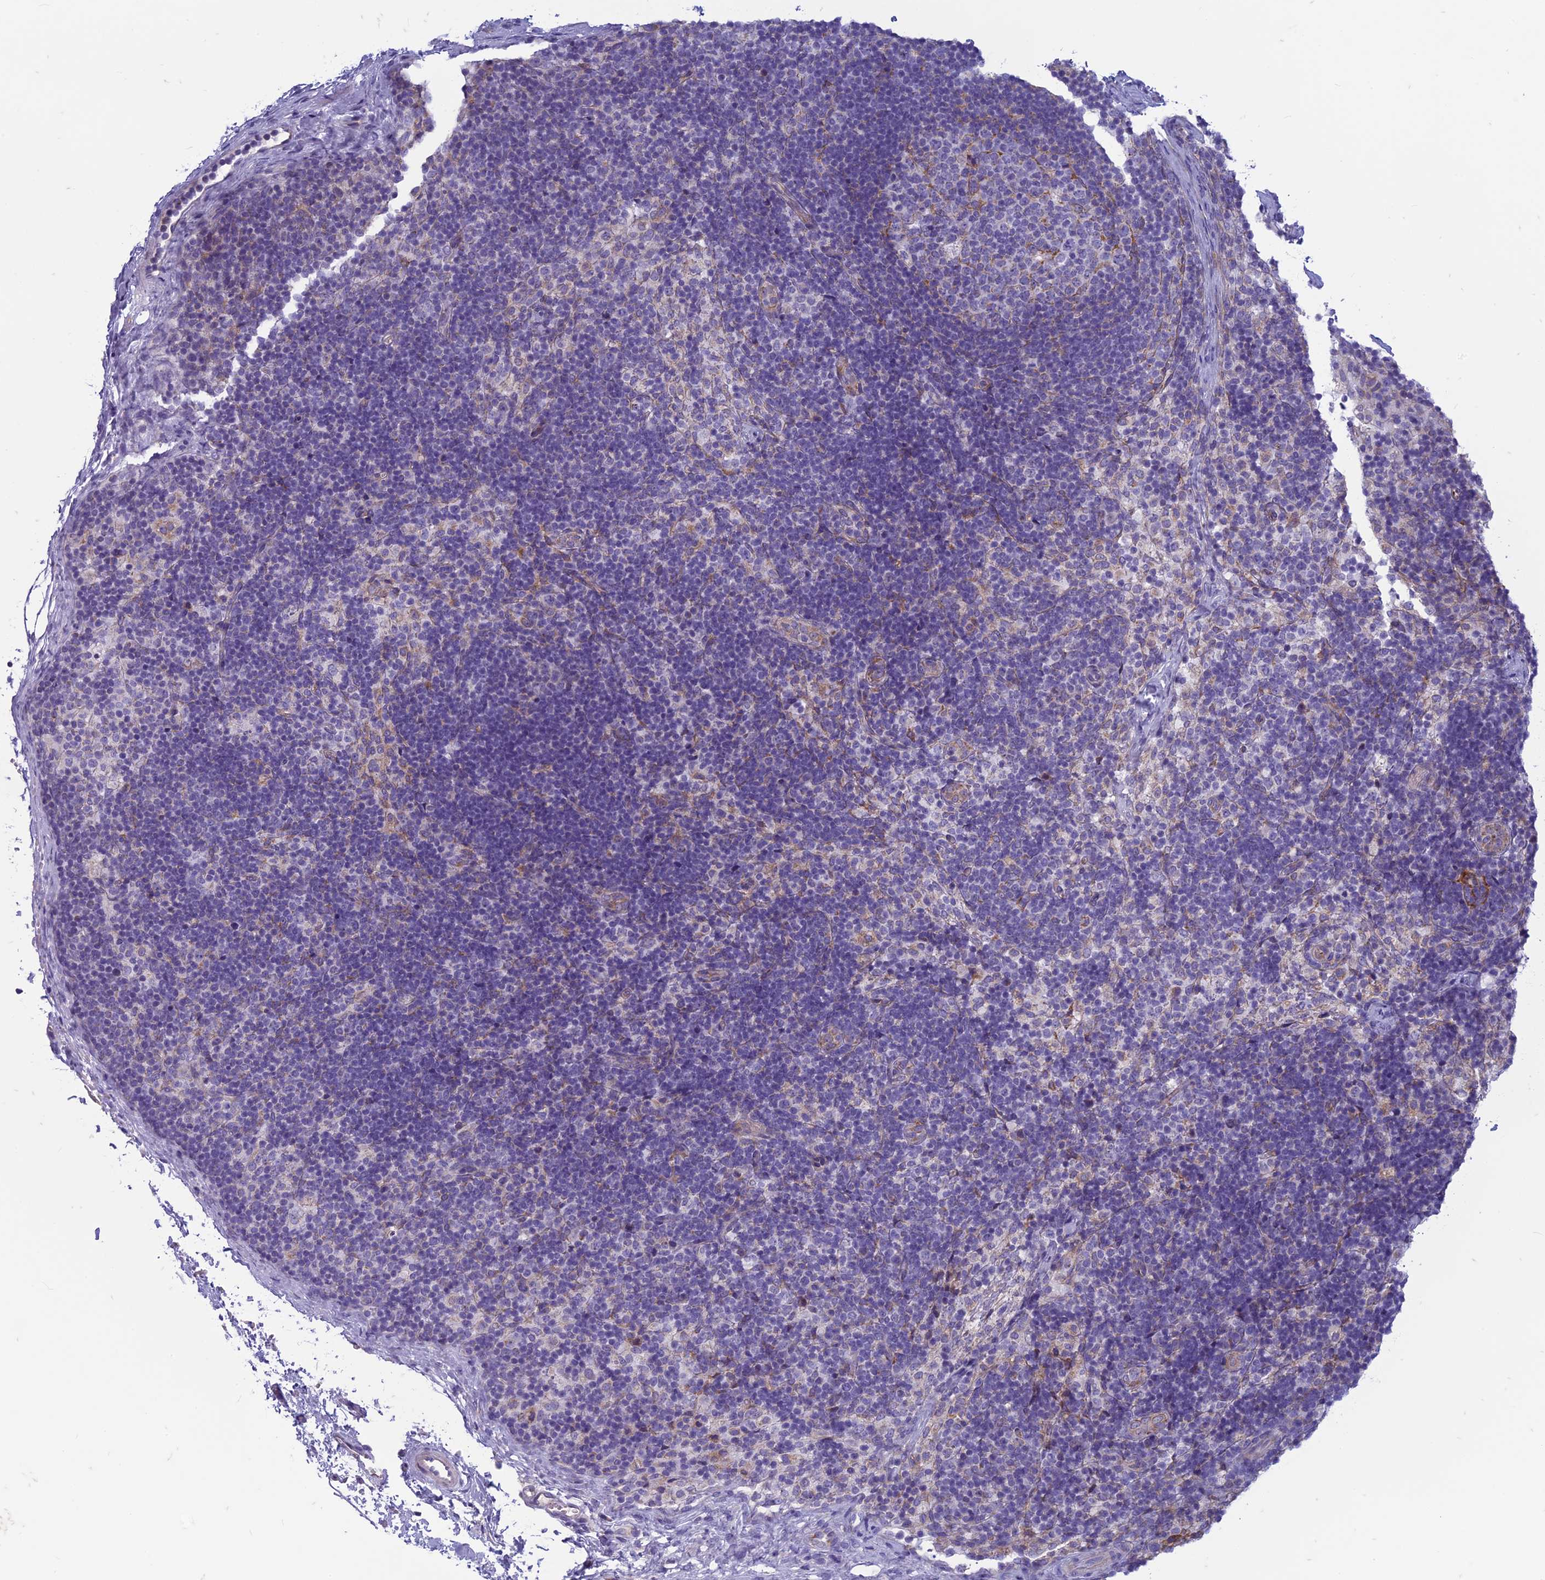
{"staining": {"intensity": "weak", "quantity": "<25%", "location": "cytoplasmic/membranous"}, "tissue": "lymph node", "cell_type": "Germinal center cells", "image_type": "normal", "snomed": [{"axis": "morphology", "description": "Normal tissue, NOS"}, {"axis": "topography", "description": "Lymph node"}], "caption": "Germinal center cells are negative for protein expression in unremarkable human lymph node. (DAB (3,3'-diaminobenzidine) immunohistochemistry (IHC), high magnification).", "gene": "CENATAC", "patient": {"sex": "female", "age": 22}}